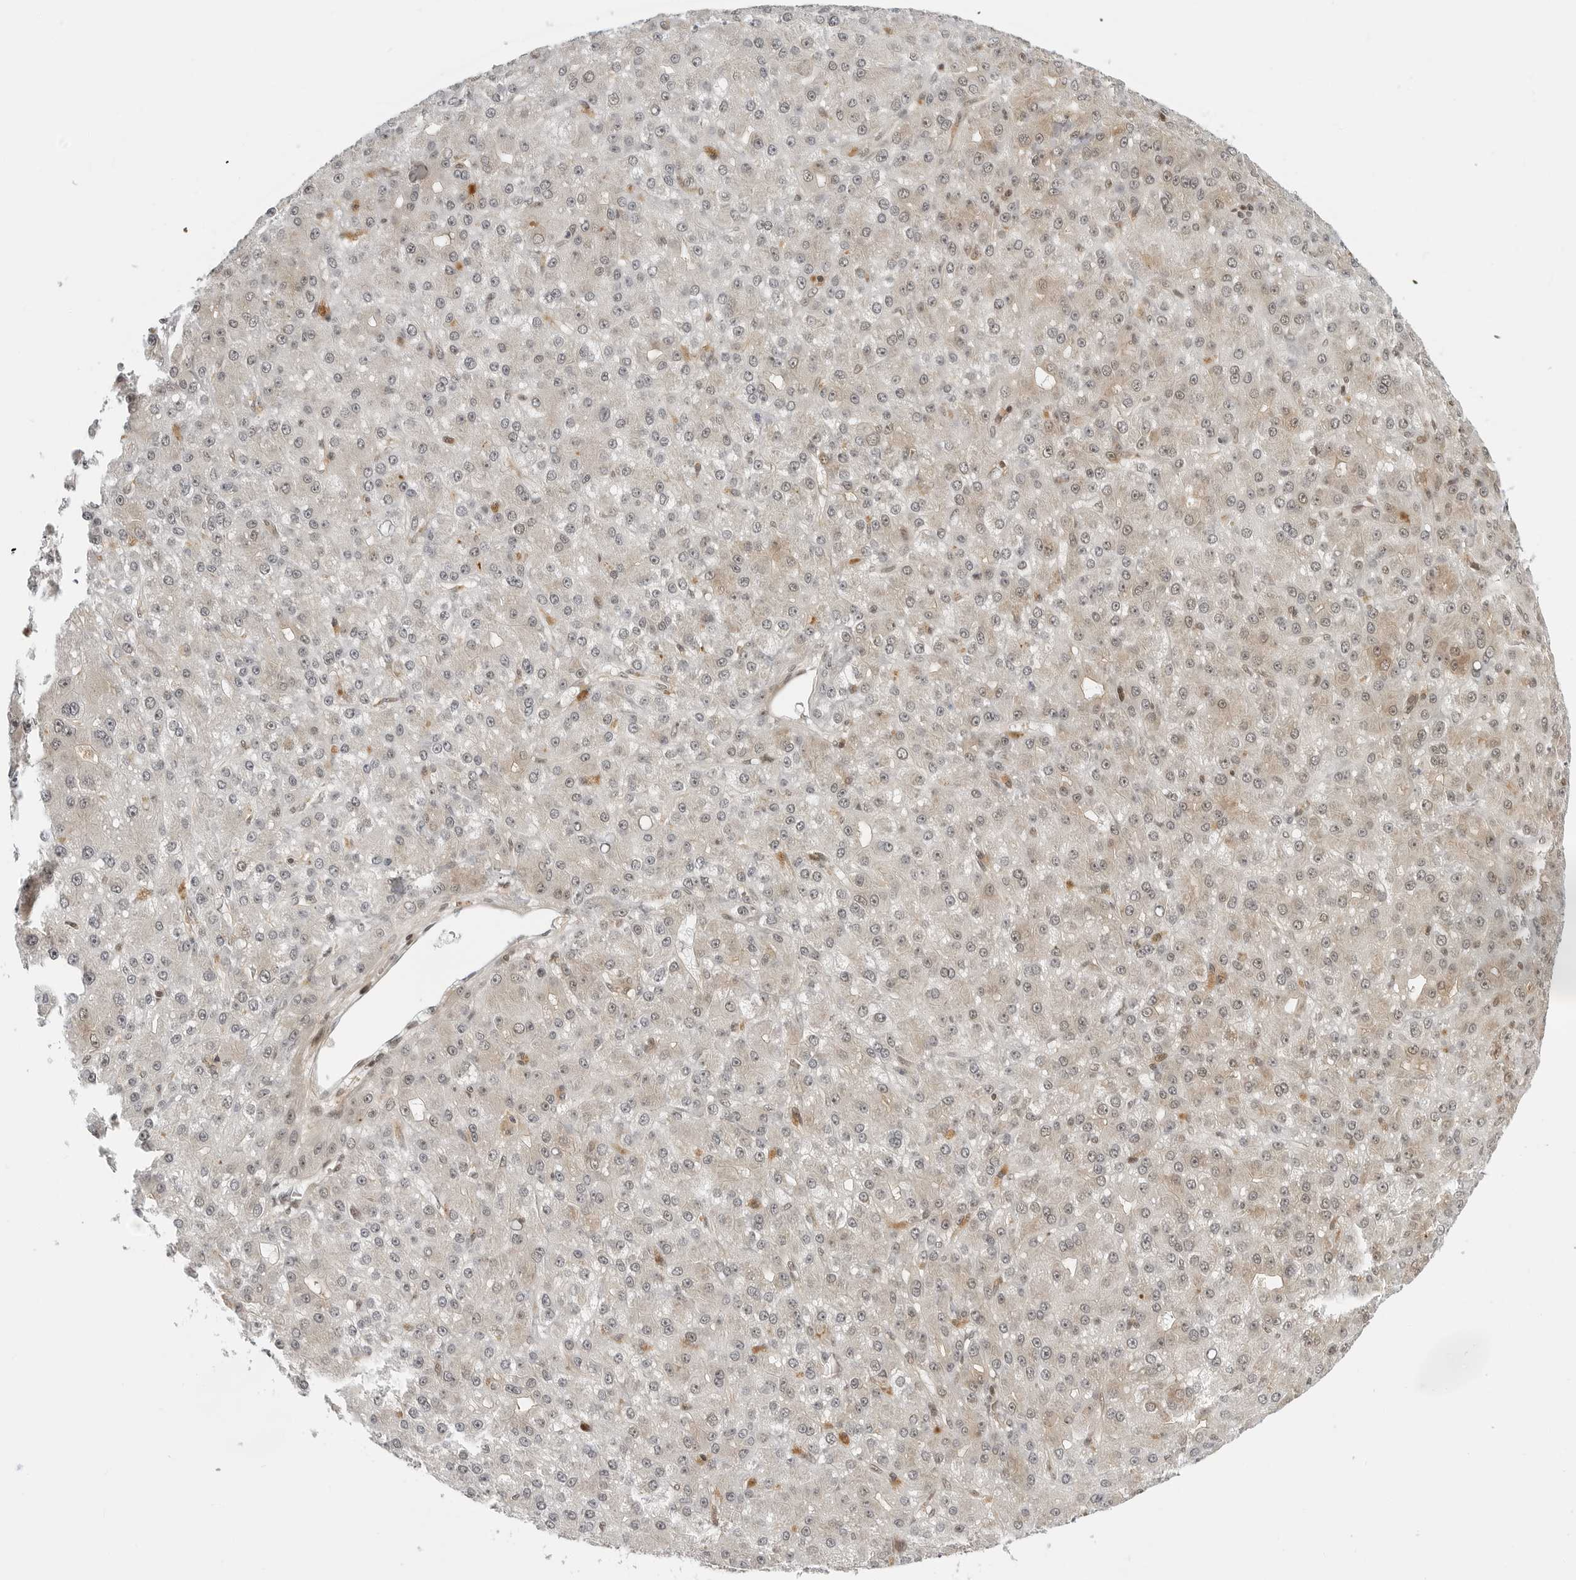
{"staining": {"intensity": "weak", "quantity": "<25%", "location": "cytoplasmic/membranous,nuclear"}, "tissue": "liver cancer", "cell_type": "Tumor cells", "image_type": "cancer", "snomed": [{"axis": "morphology", "description": "Carcinoma, Hepatocellular, NOS"}, {"axis": "topography", "description": "Liver"}], "caption": "A high-resolution photomicrograph shows immunohistochemistry (IHC) staining of liver cancer, which displays no significant staining in tumor cells.", "gene": "C8orf33", "patient": {"sex": "male", "age": 67}}